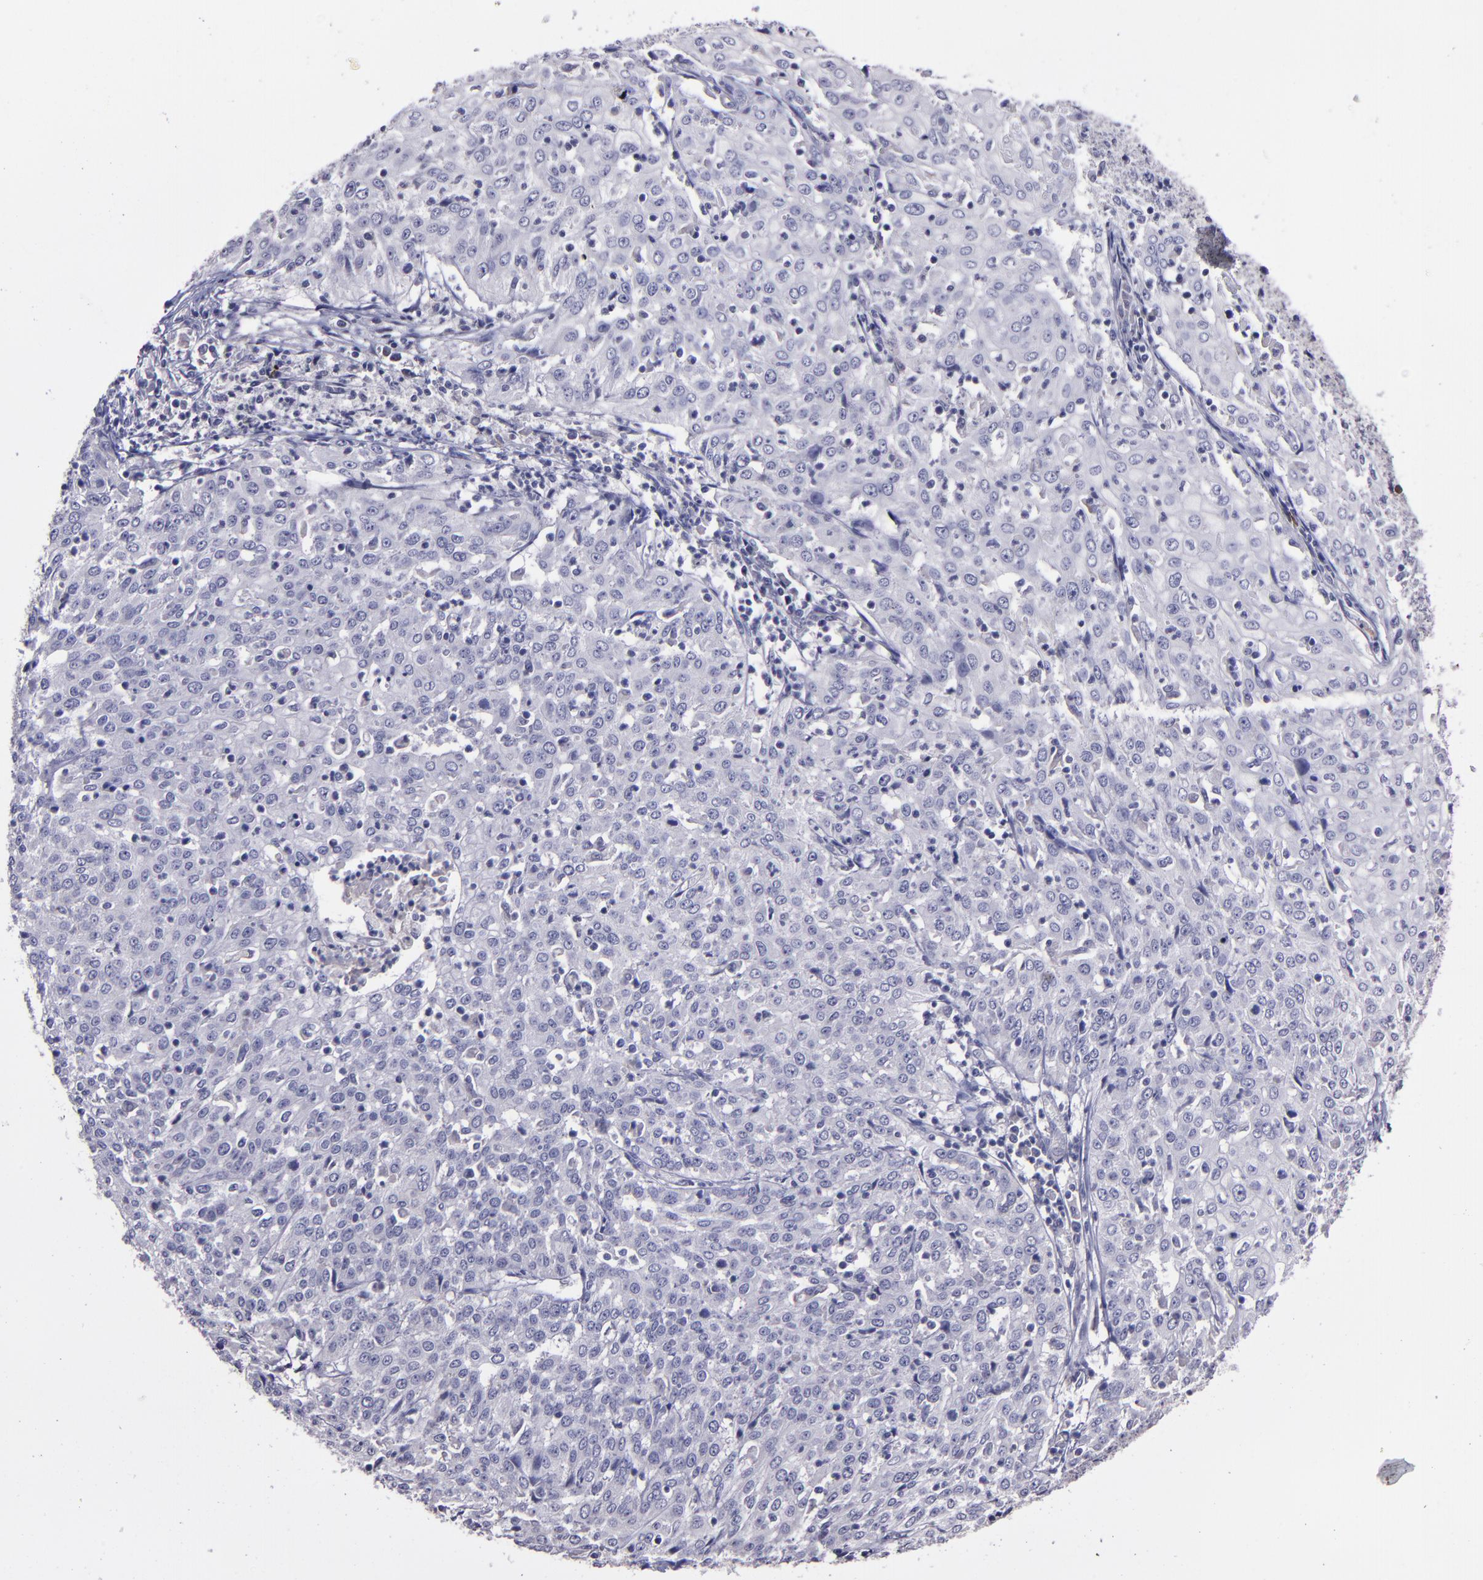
{"staining": {"intensity": "negative", "quantity": "none", "location": "none"}, "tissue": "cervical cancer", "cell_type": "Tumor cells", "image_type": "cancer", "snomed": [{"axis": "morphology", "description": "Squamous cell carcinoma, NOS"}, {"axis": "topography", "description": "Cervix"}], "caption": "Immunohistochemistry photomicrograph of human cervical cancer stained for a protein (brown), which demonstrates no staining in tumor cells.", "gene": "MASP1", "patient": {"sex": "female", "age": 39}}